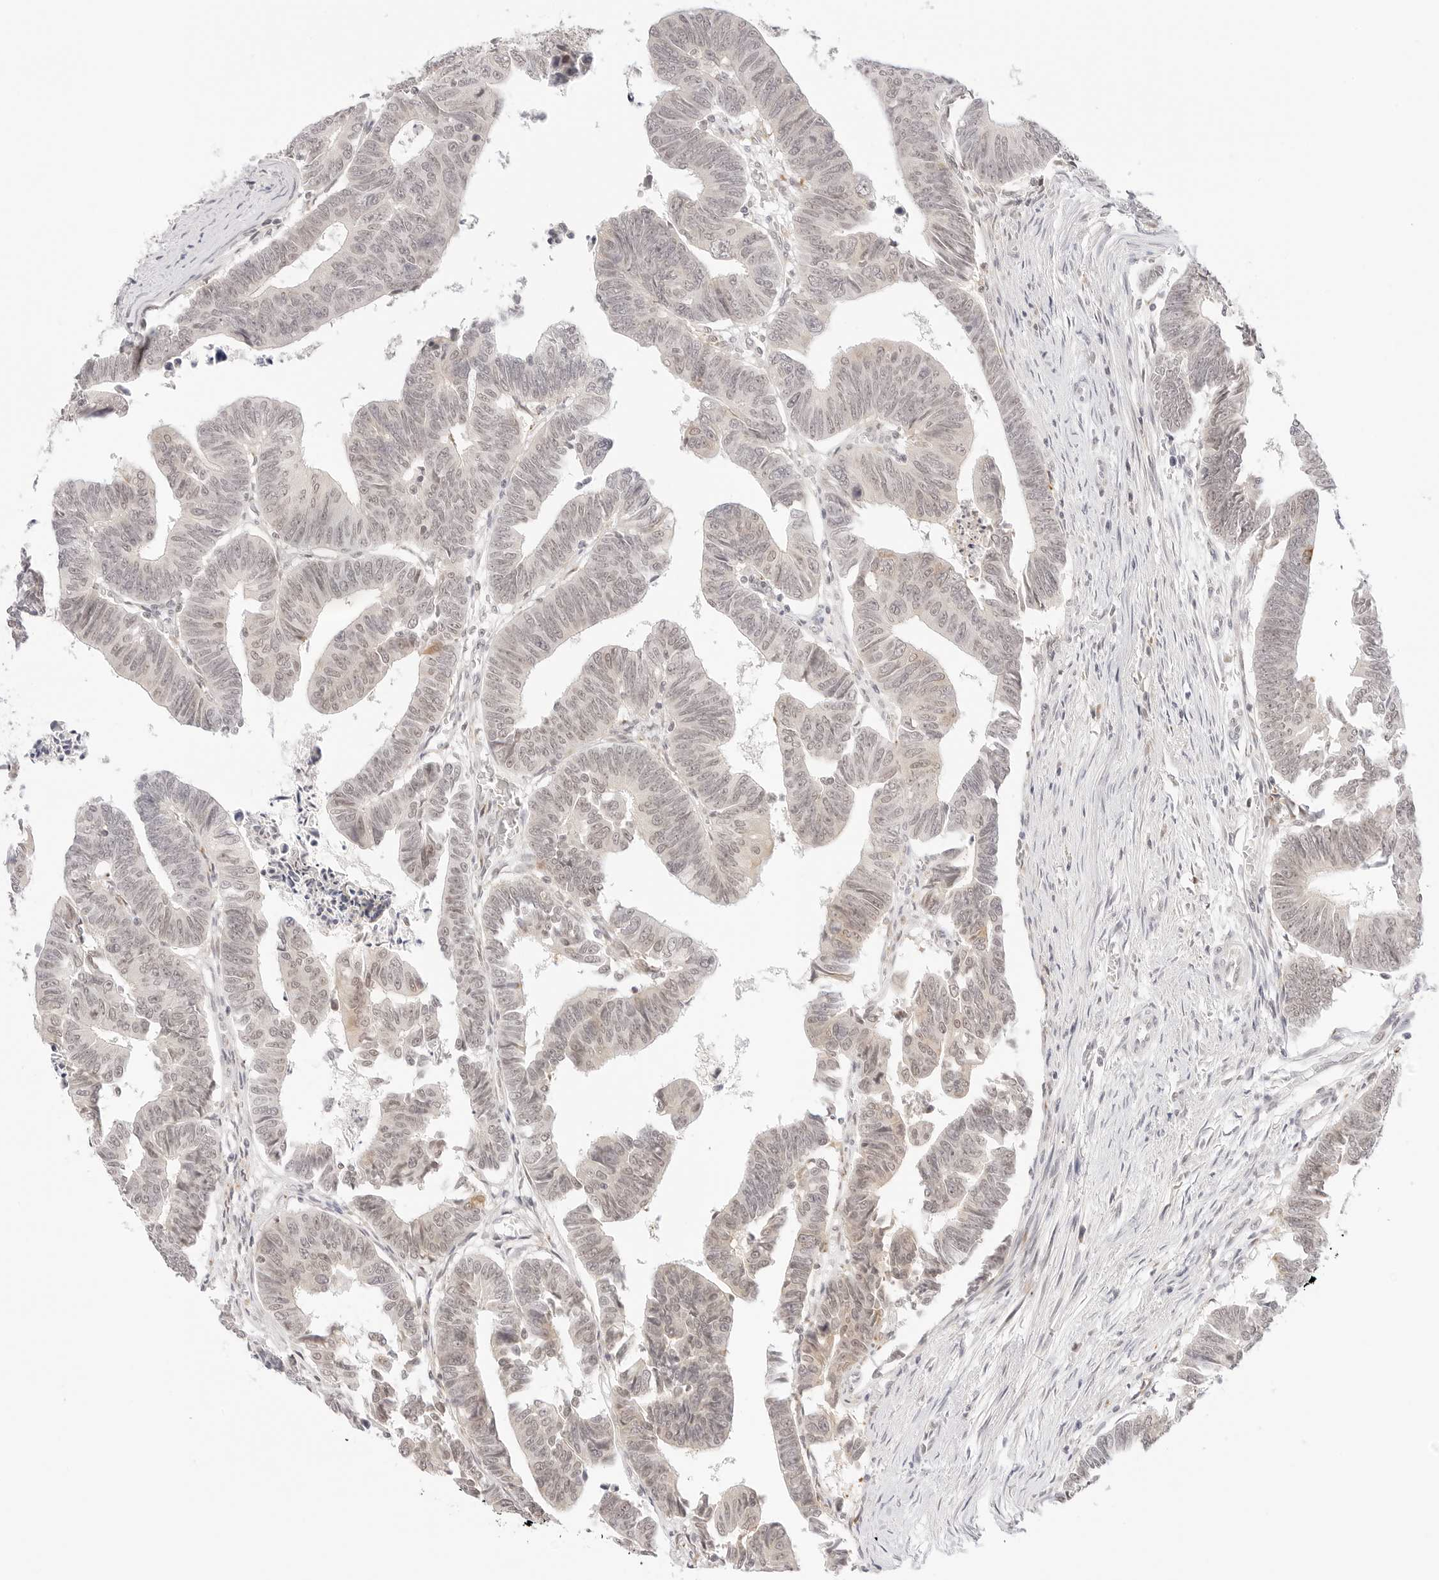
{"staining": {"intensity": "weak", "quantity": "25%-75%", "location": "nuclear"}, "tissue": "colorectal cancer", "cell_type": "Tumor cells", "image_type": "cancer", "snomed": [{"axis": "morphology", "description": "Adenocarcinoma, NOS"}, {"axis": "topography", "description": "Rectum"}], "caption": "Immunohistochemistry (IHC) image of neoplastic tissue: adenocarcinoma (colorectal) stained using immunohistochemistry demonstrates low levels of weak protein expression localized specifically in the nuclear of tumor cells, appearing as a nuclear brown color.", "gene": "XKR4", "patient": {"sex": "female", "age": 65}}